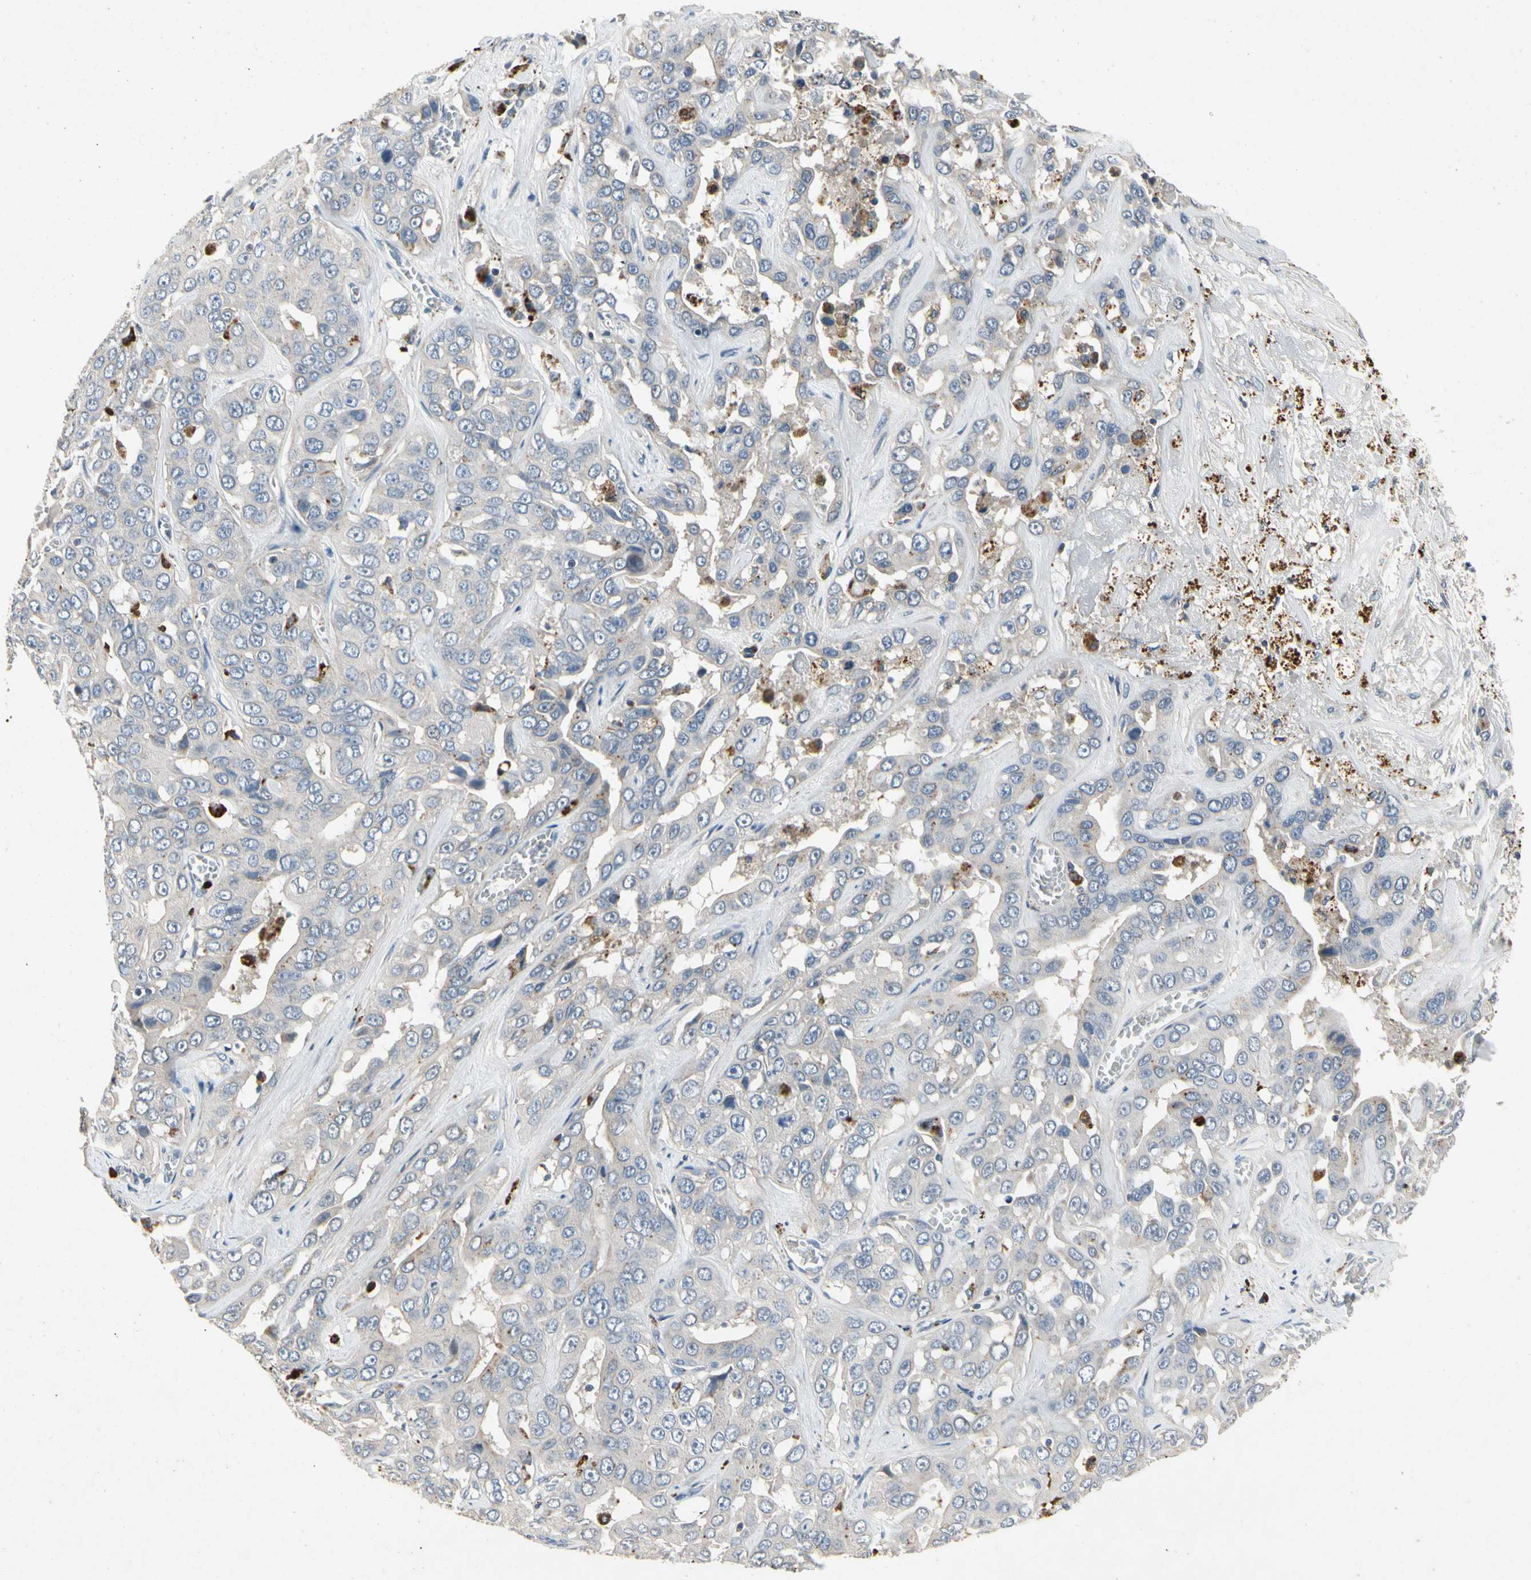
{"staining": {"intensity": "negative", "quantity": "none", "location": "none"}, "tissue": "liver cancer", "cell_type": "Tumor cells", "image_type": "cancer", "snomed": [{"axis": "morphology", "description": "Cholangiocarcinoma"}, {"axis": "topography", "description": "Liver"}], "caption": "A micrograph of human liver cholangiocarcinoma is negative for staining in tumor cells.", "gene": "ALPL", "patient": {"sex": "female", "age": 52}}